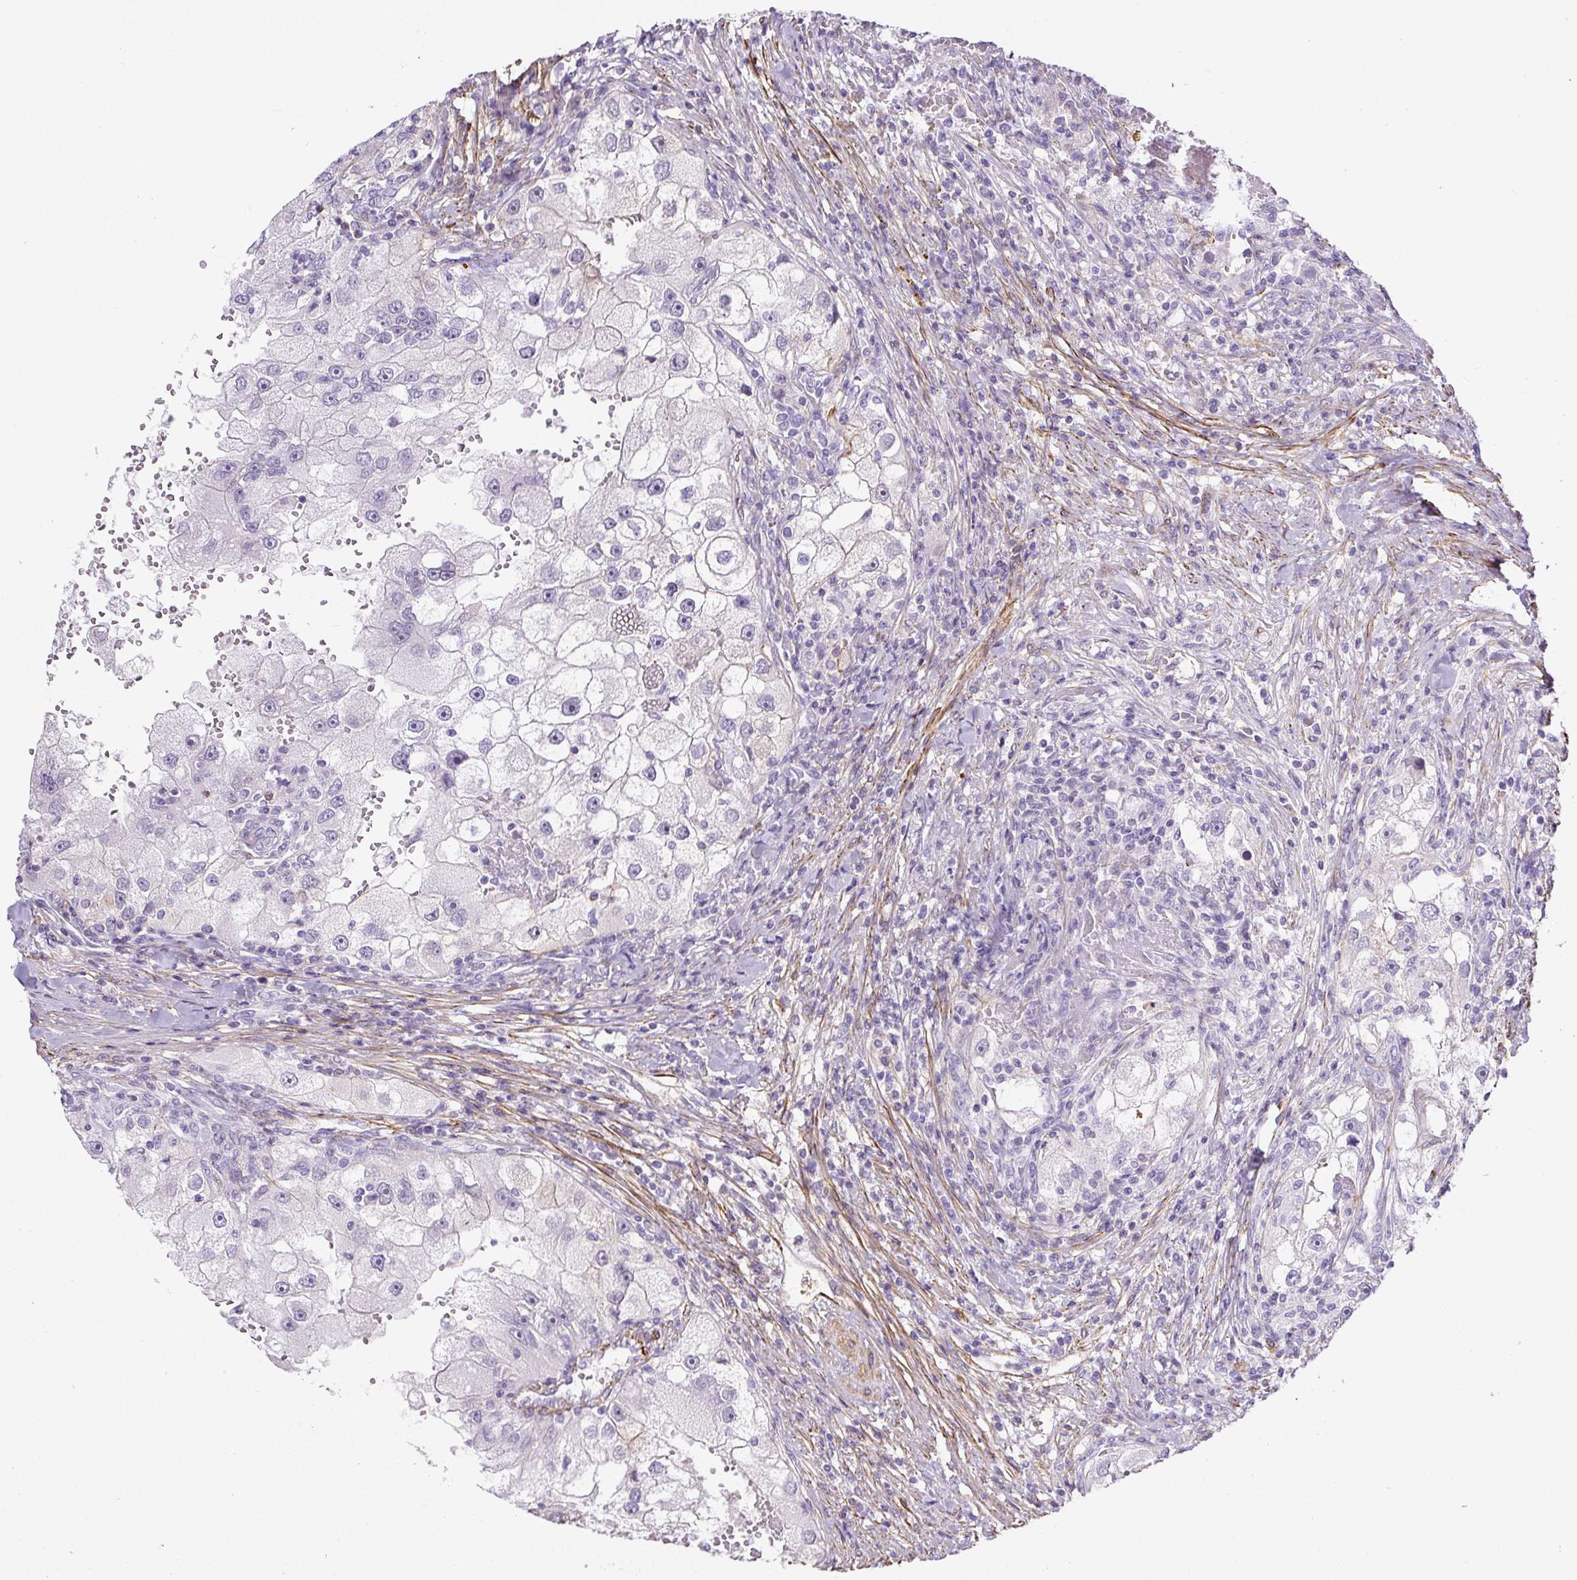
{"staining": {"intensity": "negative", "quantity": "none", "location": "none"}, "tissue": "renal cancer", "cell_type": "Tumor cells", "image_type": "cancer", "snomed": [{"axis": "morphology", "description": "Adenocarcinoma, NOS"}, {"axis": "topography", "description": "Kidney"}], "caption": "A high-resolution image shows immunohistochemistry staining of renal adenocarcinoma, which demonstrates no significant positivity in tumor cells.", "gene": "B3GALT5", "patient": {"sex": "male", "age": 63}}